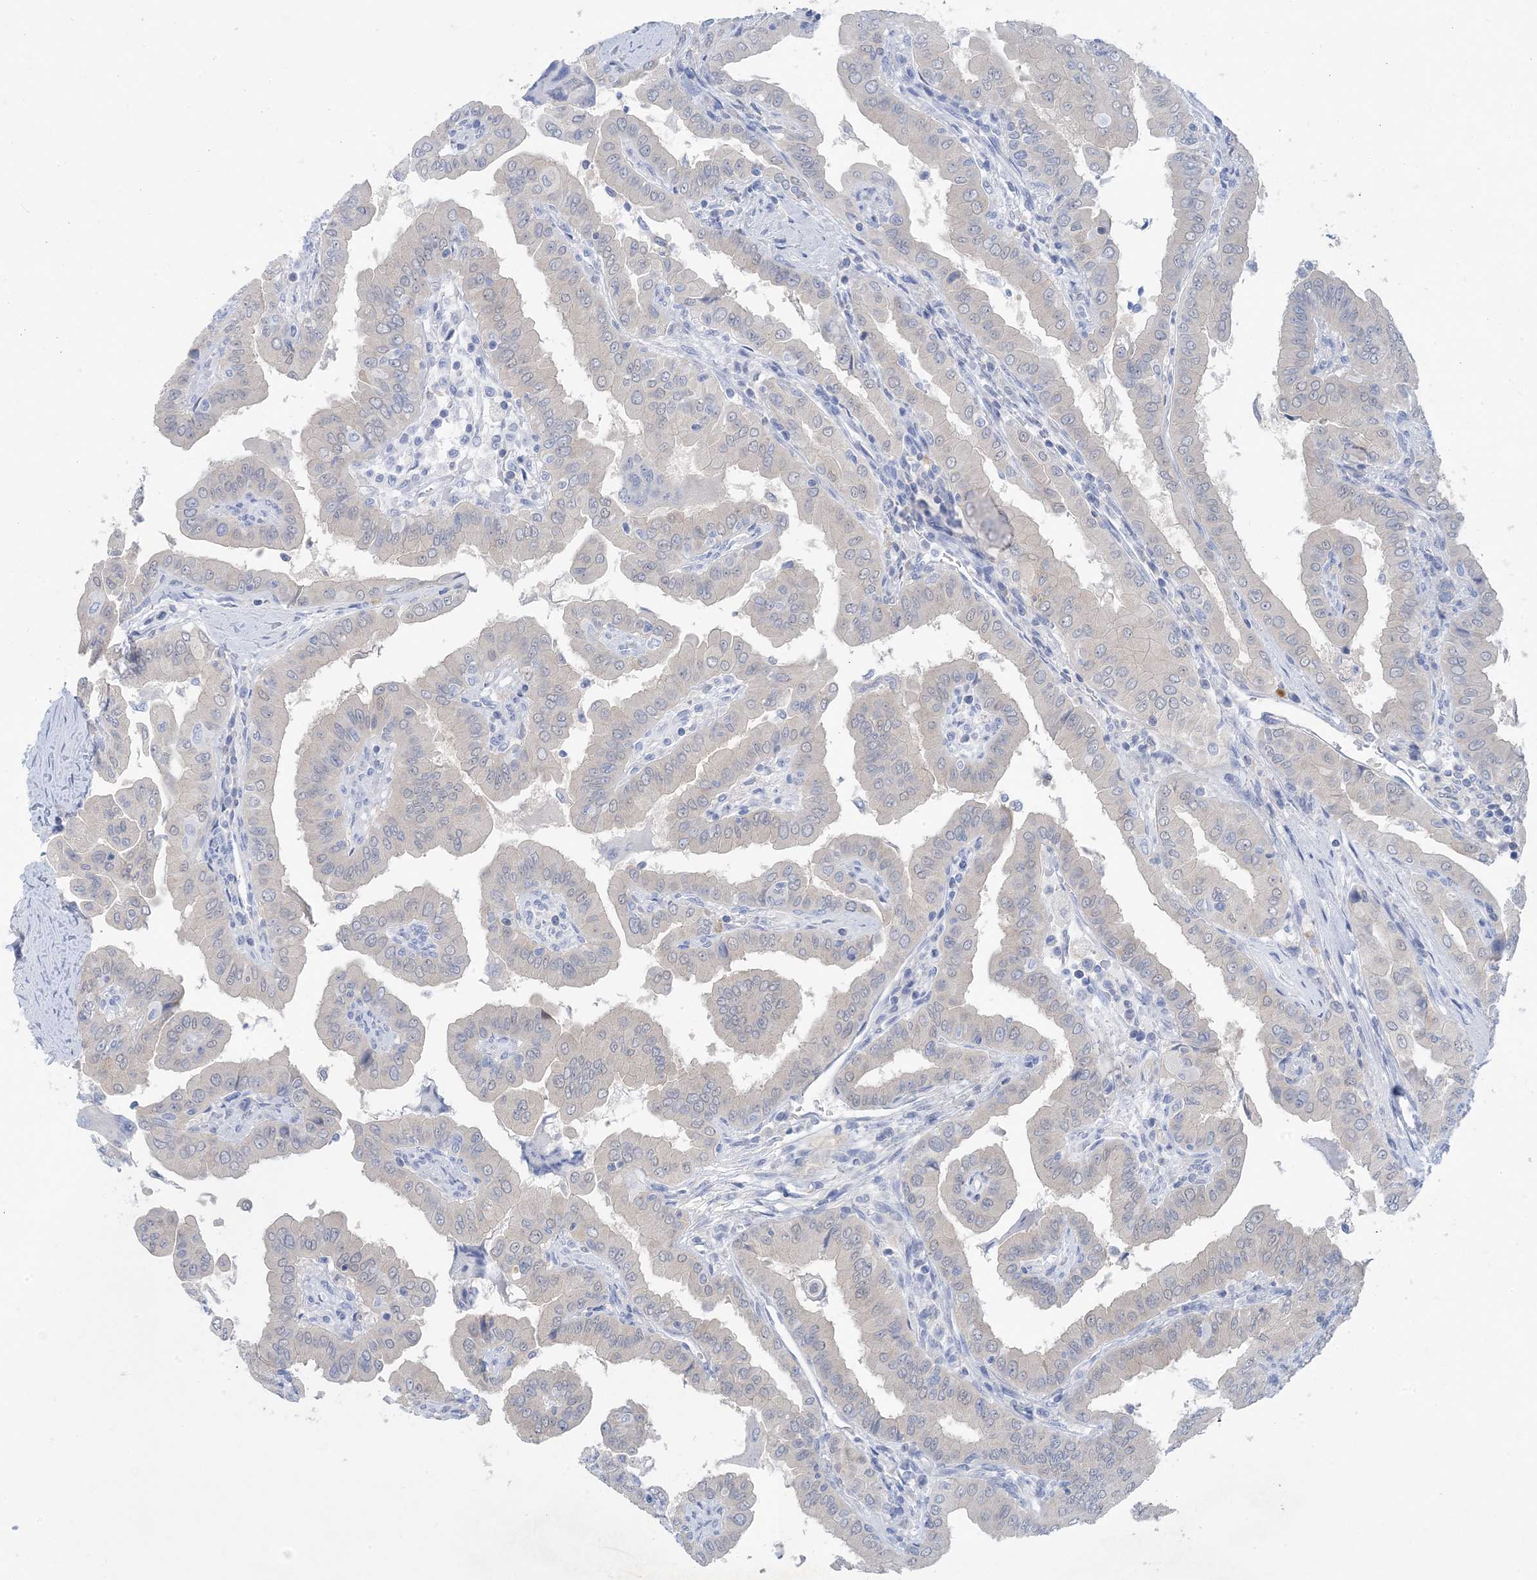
{"staining": {"intensity": "negative", "quantity": "none", "location": "none"}, "tissue": "thyroid cancer", "cell_type": "Tumor cells", "image_type": "cancer", "snomed": [{"axis": "morphology", "description": "Papillary adenocarcinoma, NOS"}, {"axis": "topography", "description": "Thyroid gland"}], "caption": "An immunohistochemistry (IHC) micrograph of thyroid papillary adenocarcinoma is shown. There is no staining in tumor cells of thyroid papillary adenocarcinoma.", "gene": "SH3YL1", "patient": {"sex": "male", "age": 33}}